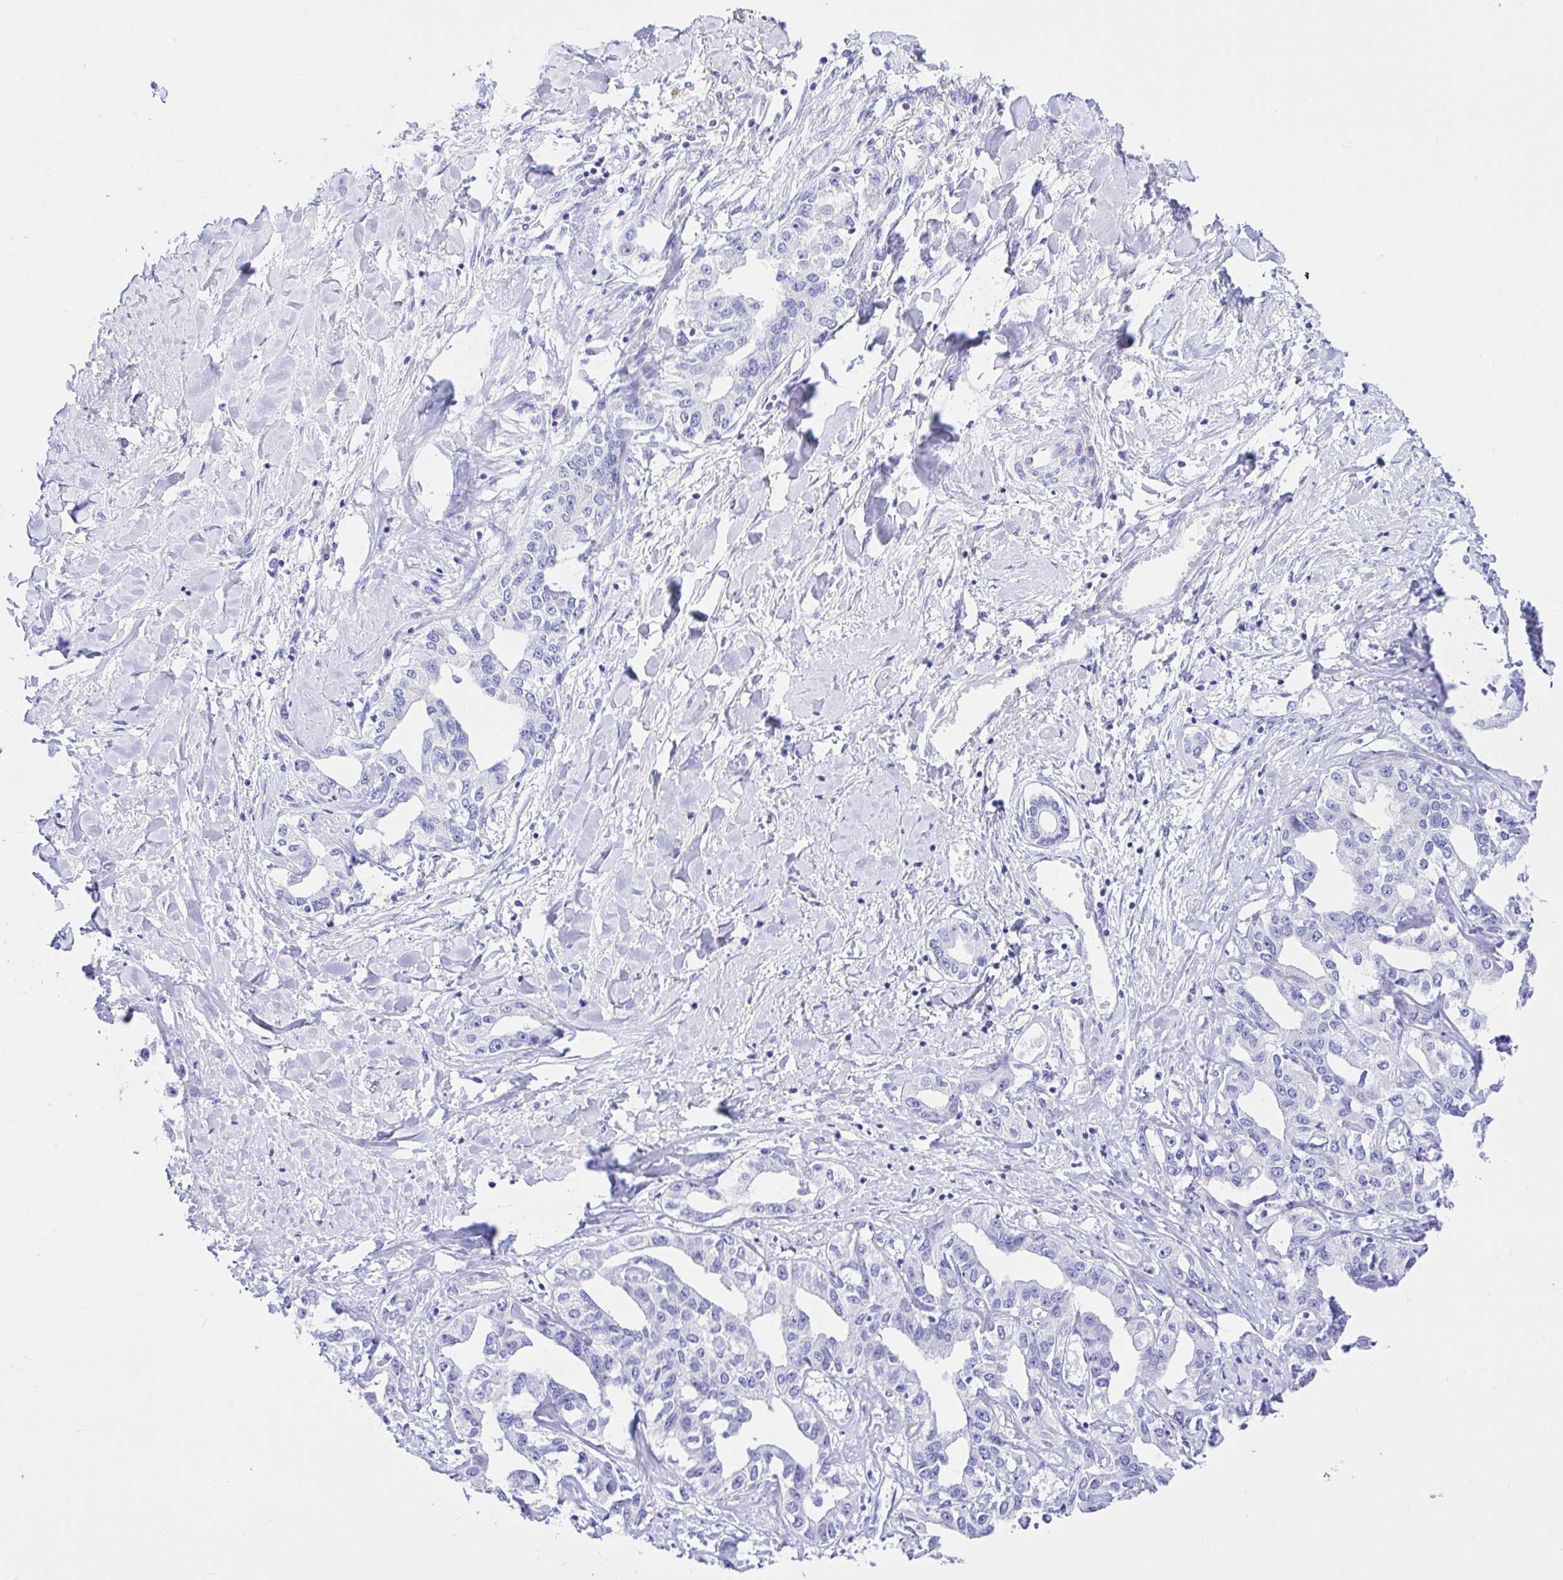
{"staining": {"intensity": "negative", "quantity": "none", "location": "none"}, "tissue": "liver cancer", "cell_type": "Tumor cells", "image_type": "cancer", "snomed": [{"axis": "morphology", "description": "Cholangiocarcinoma"}, {"axis": "topography", "description": "Liver"}], "caption": "There is no significant staining in tumor cells of liver cancer.", "gene": "BACE2", "patient": {"sex": "male", "age": 59}}